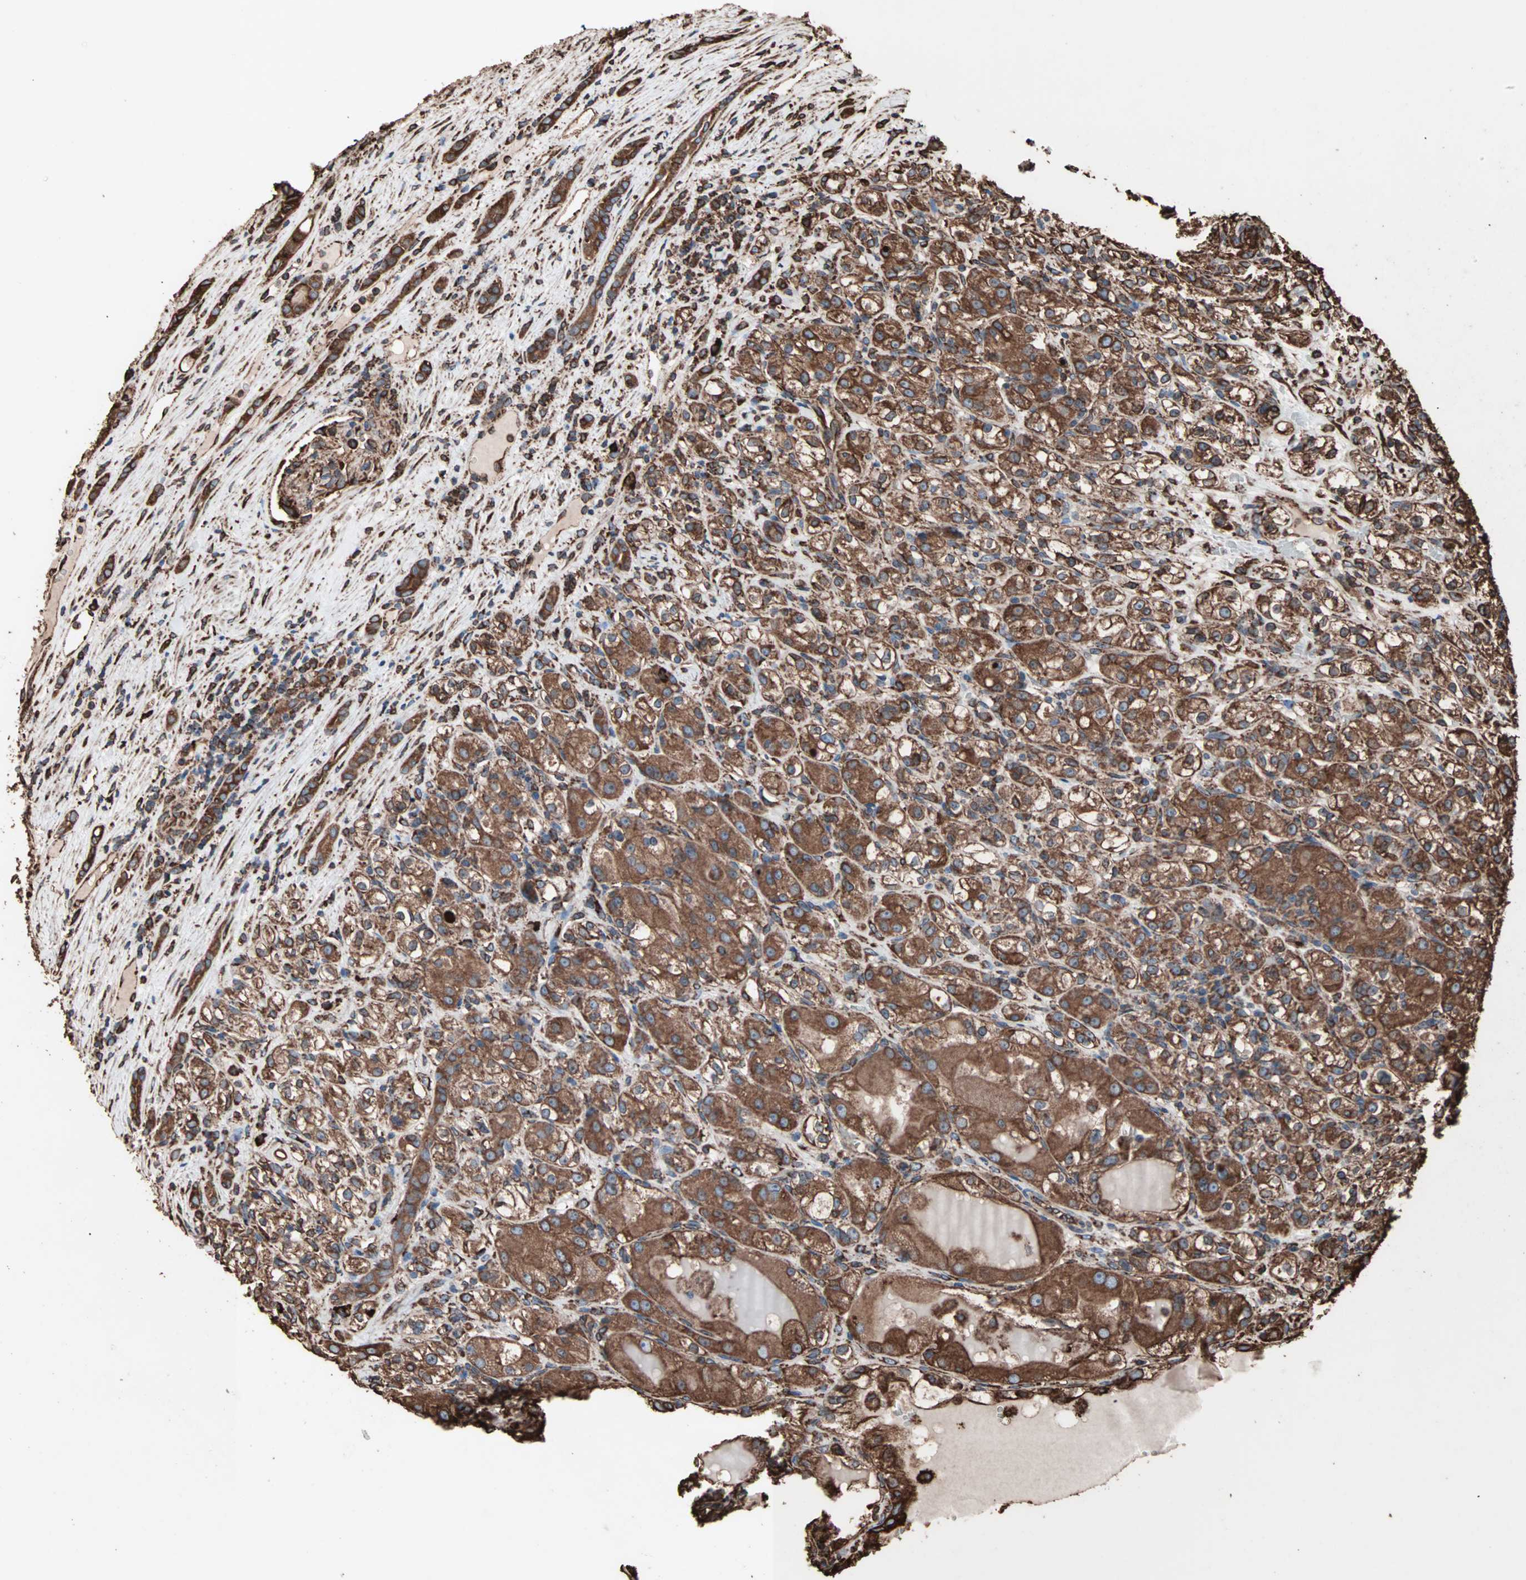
{"staining": {"intensity": "strong", "quantity": ">75%", "location": "cytoplasmic/membranous"}, "tissue": "renal cancer", "cell_type": "Tumor cells", "image_type": "cancer", "snomed": [{"axis": "morphology", "description": "Normal tissue, NOS"}, {"axis": "morphology", "description": "Adenocarcinoma, NOS"}, {"axis": "topography", "description": "Kidney"}], "caption": "Adenocarcinoma (renal) stained with a protein marker exhibits strong staining in tumor cells.", "gene": "HSP90B1", "patient": {"sex": "male", "age": 61}}